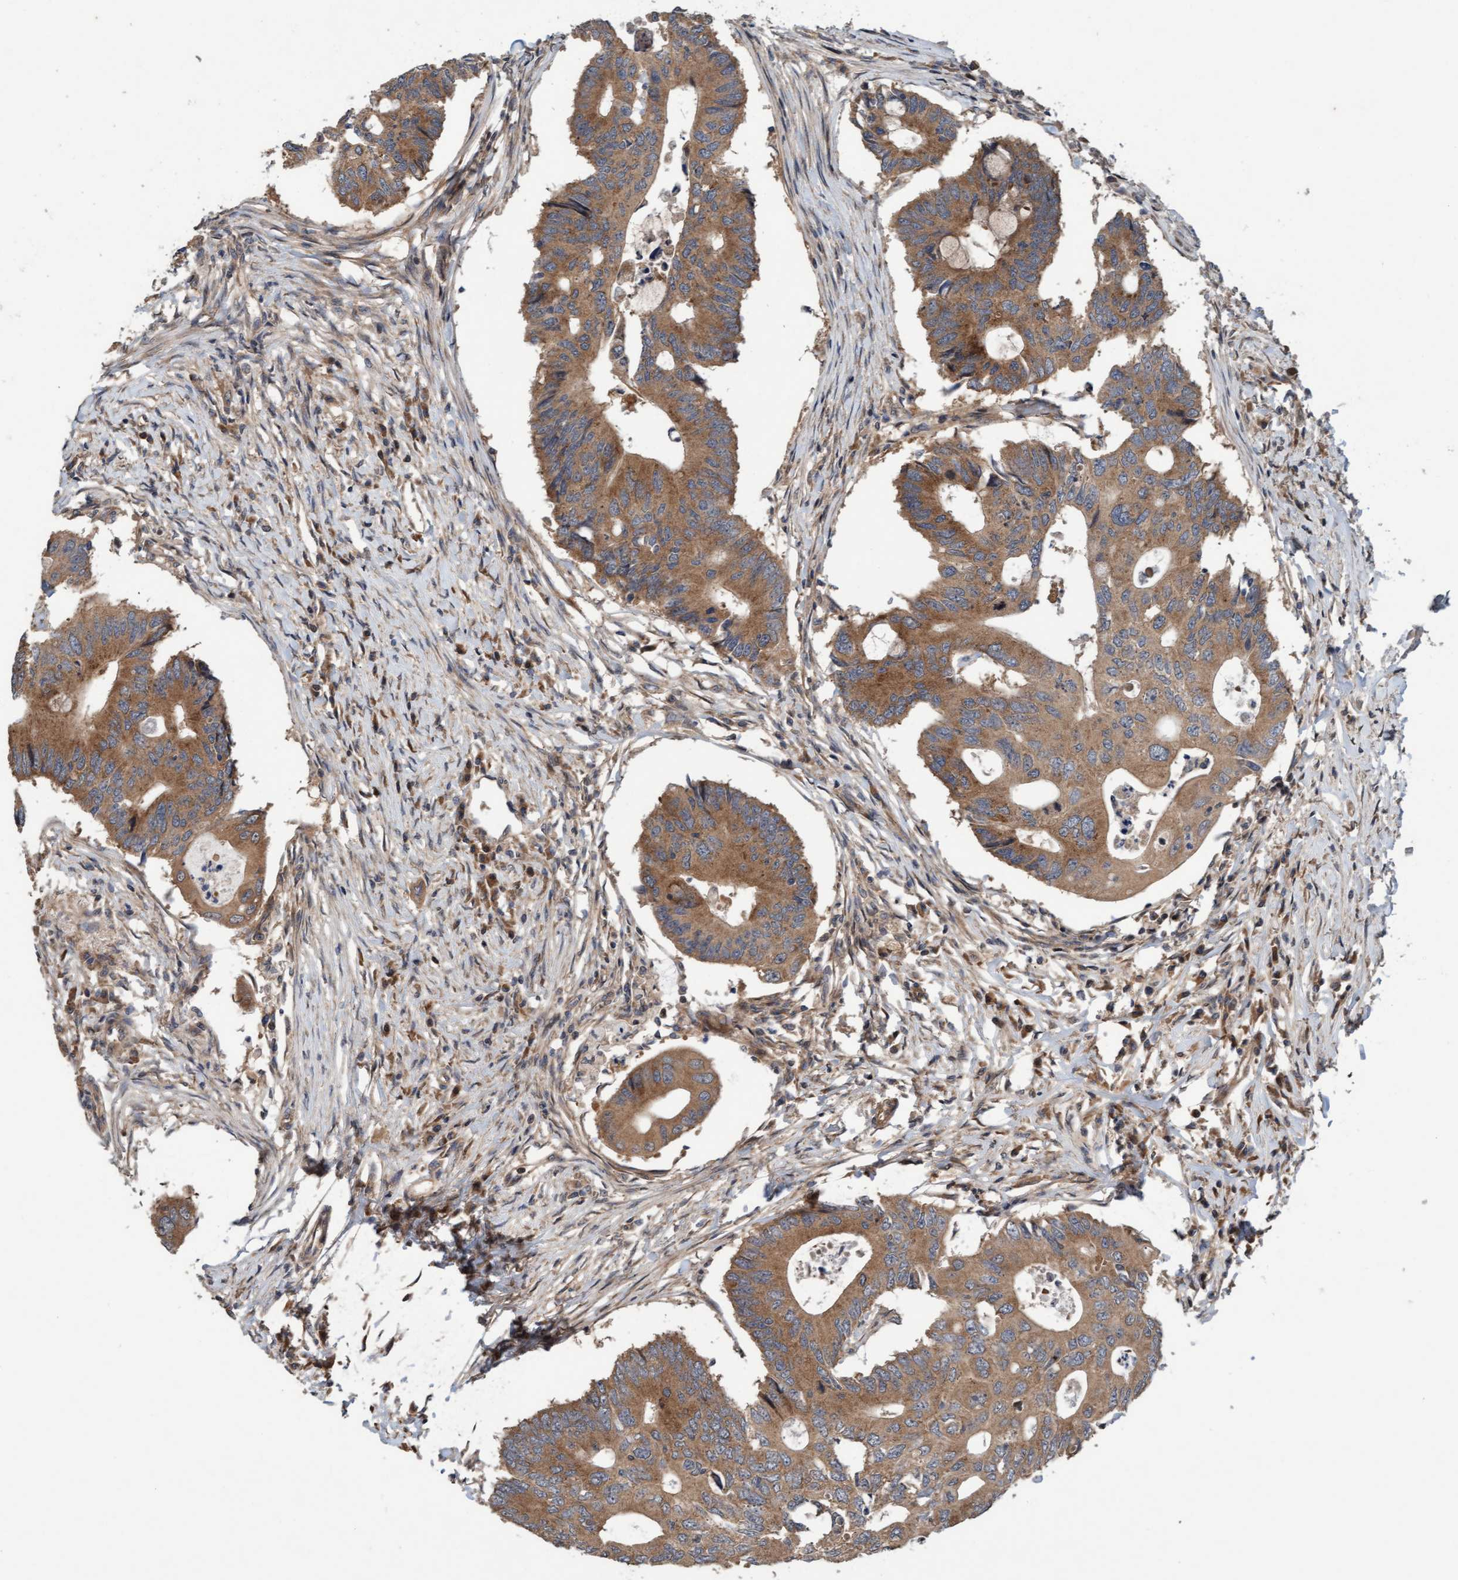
{"staining": {"intensity": "moderate", "quantity": ">75%", "location": "cytoplasmic/membranous"}, "tissue": "colorectal cancer", "cell_type": "Tumor cells", "image_type": "cancer", "snomed": [{"axis": "morphology", "description": "Adenocarcinoma, NOS"}, {"axis": "topography", "description": "Colon"}], "caption": "Human colorectal cancer (adenocarcinoma) stained with a protein marker shows moderate staining in tumor cells.", "gene": "MLXIP", "patient": {"sex": "male", "age": 71}}